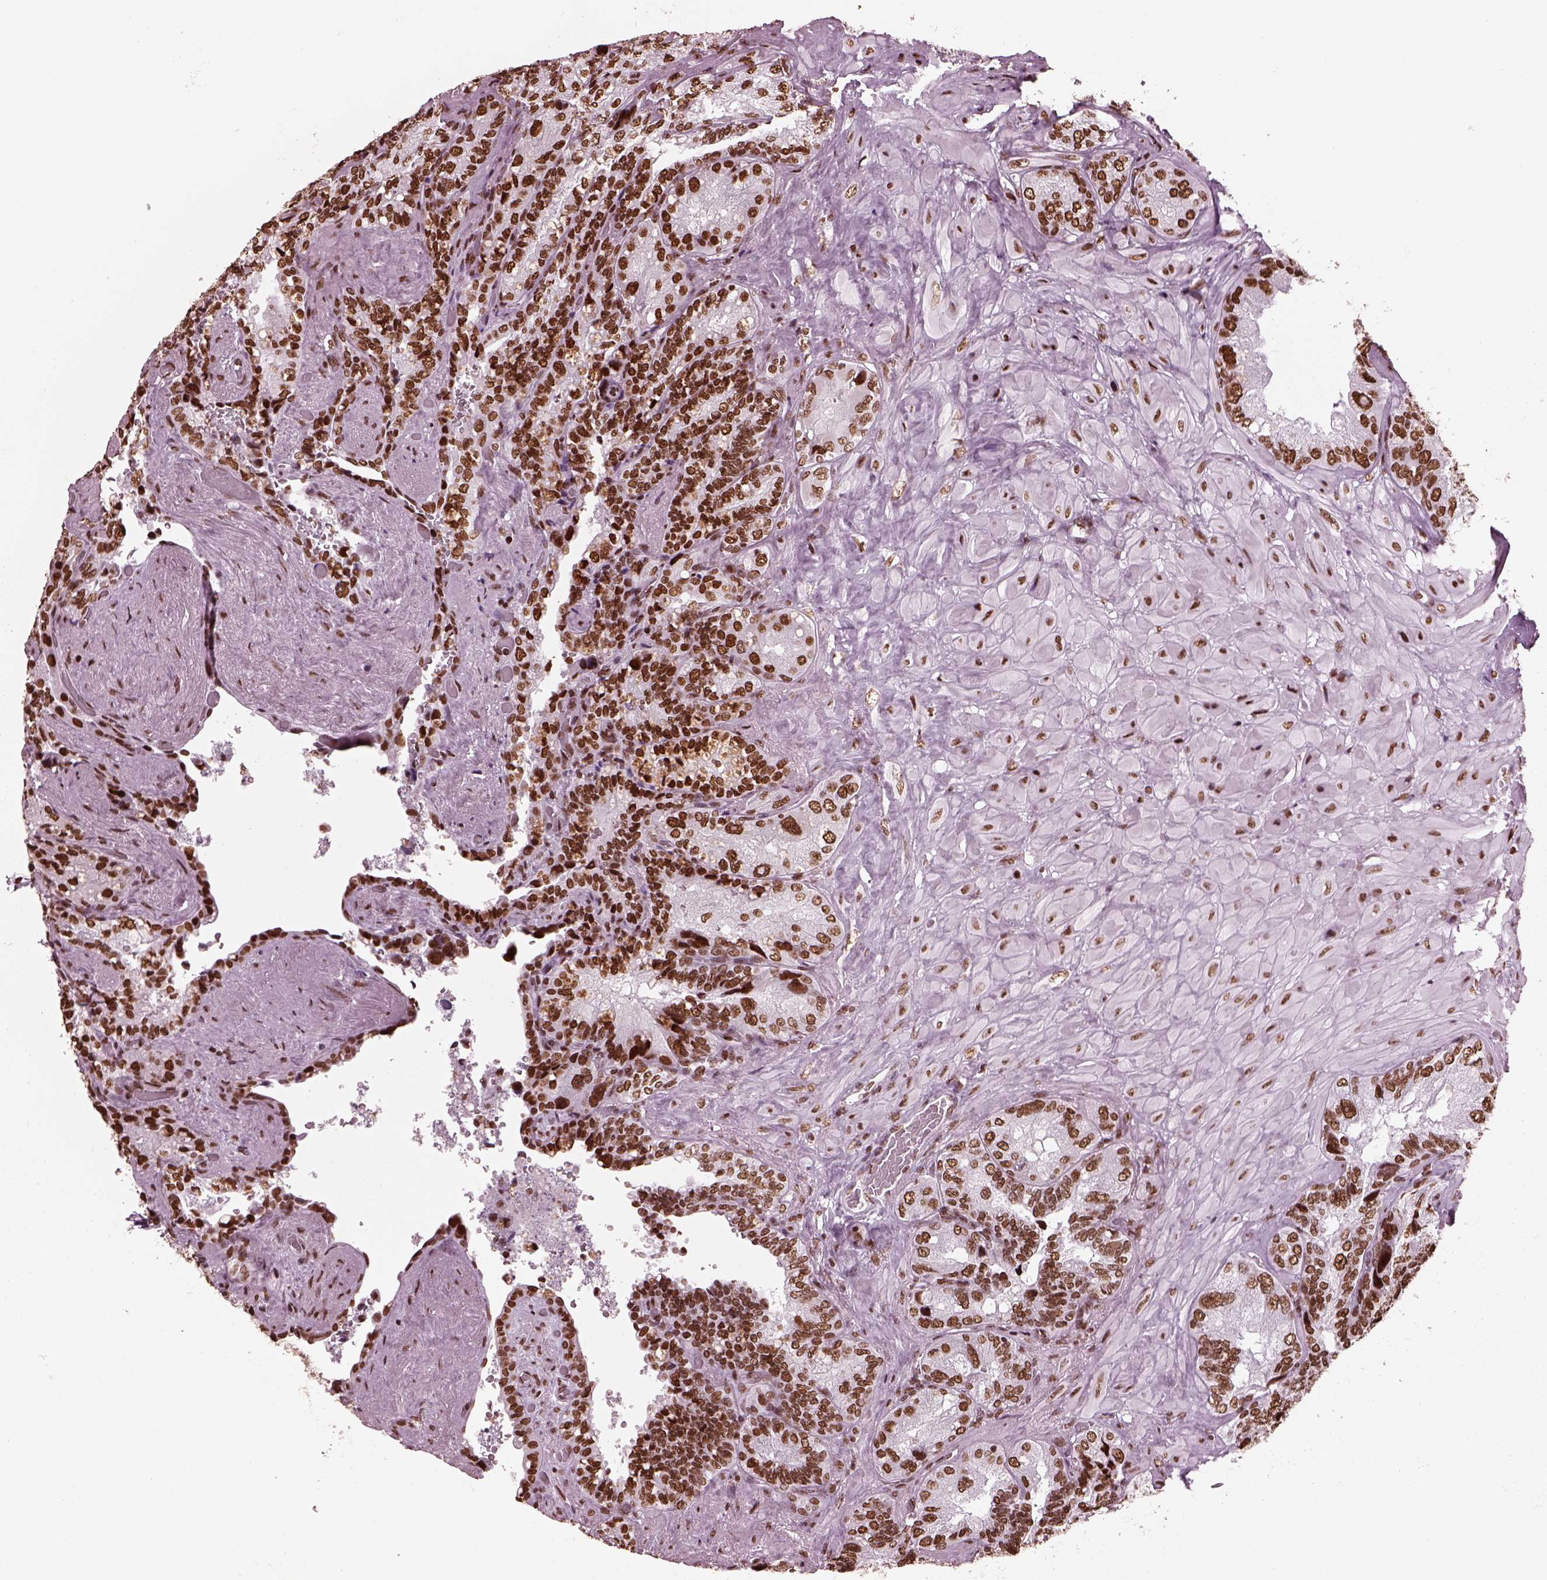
{"staining": {"intensity": "strong", "quantity": ">75%", "location": "nuclear"}, "tissue": "seminal vesicle", "cell_type": "Glandular cells", "image_type": "normal", "snomed": [{"axis": "morphology", "description": "Normal tissue, NOS"}, {"axis": "topography", "description": "Seminal veicle"}], "caption": "Protein analysis of benign seminal vesicle reveals strong nuclear positivity in about >75% of glandular cells.", "gene": "CBFA2T3", "patient": {"sex": "male", "age": 69}}